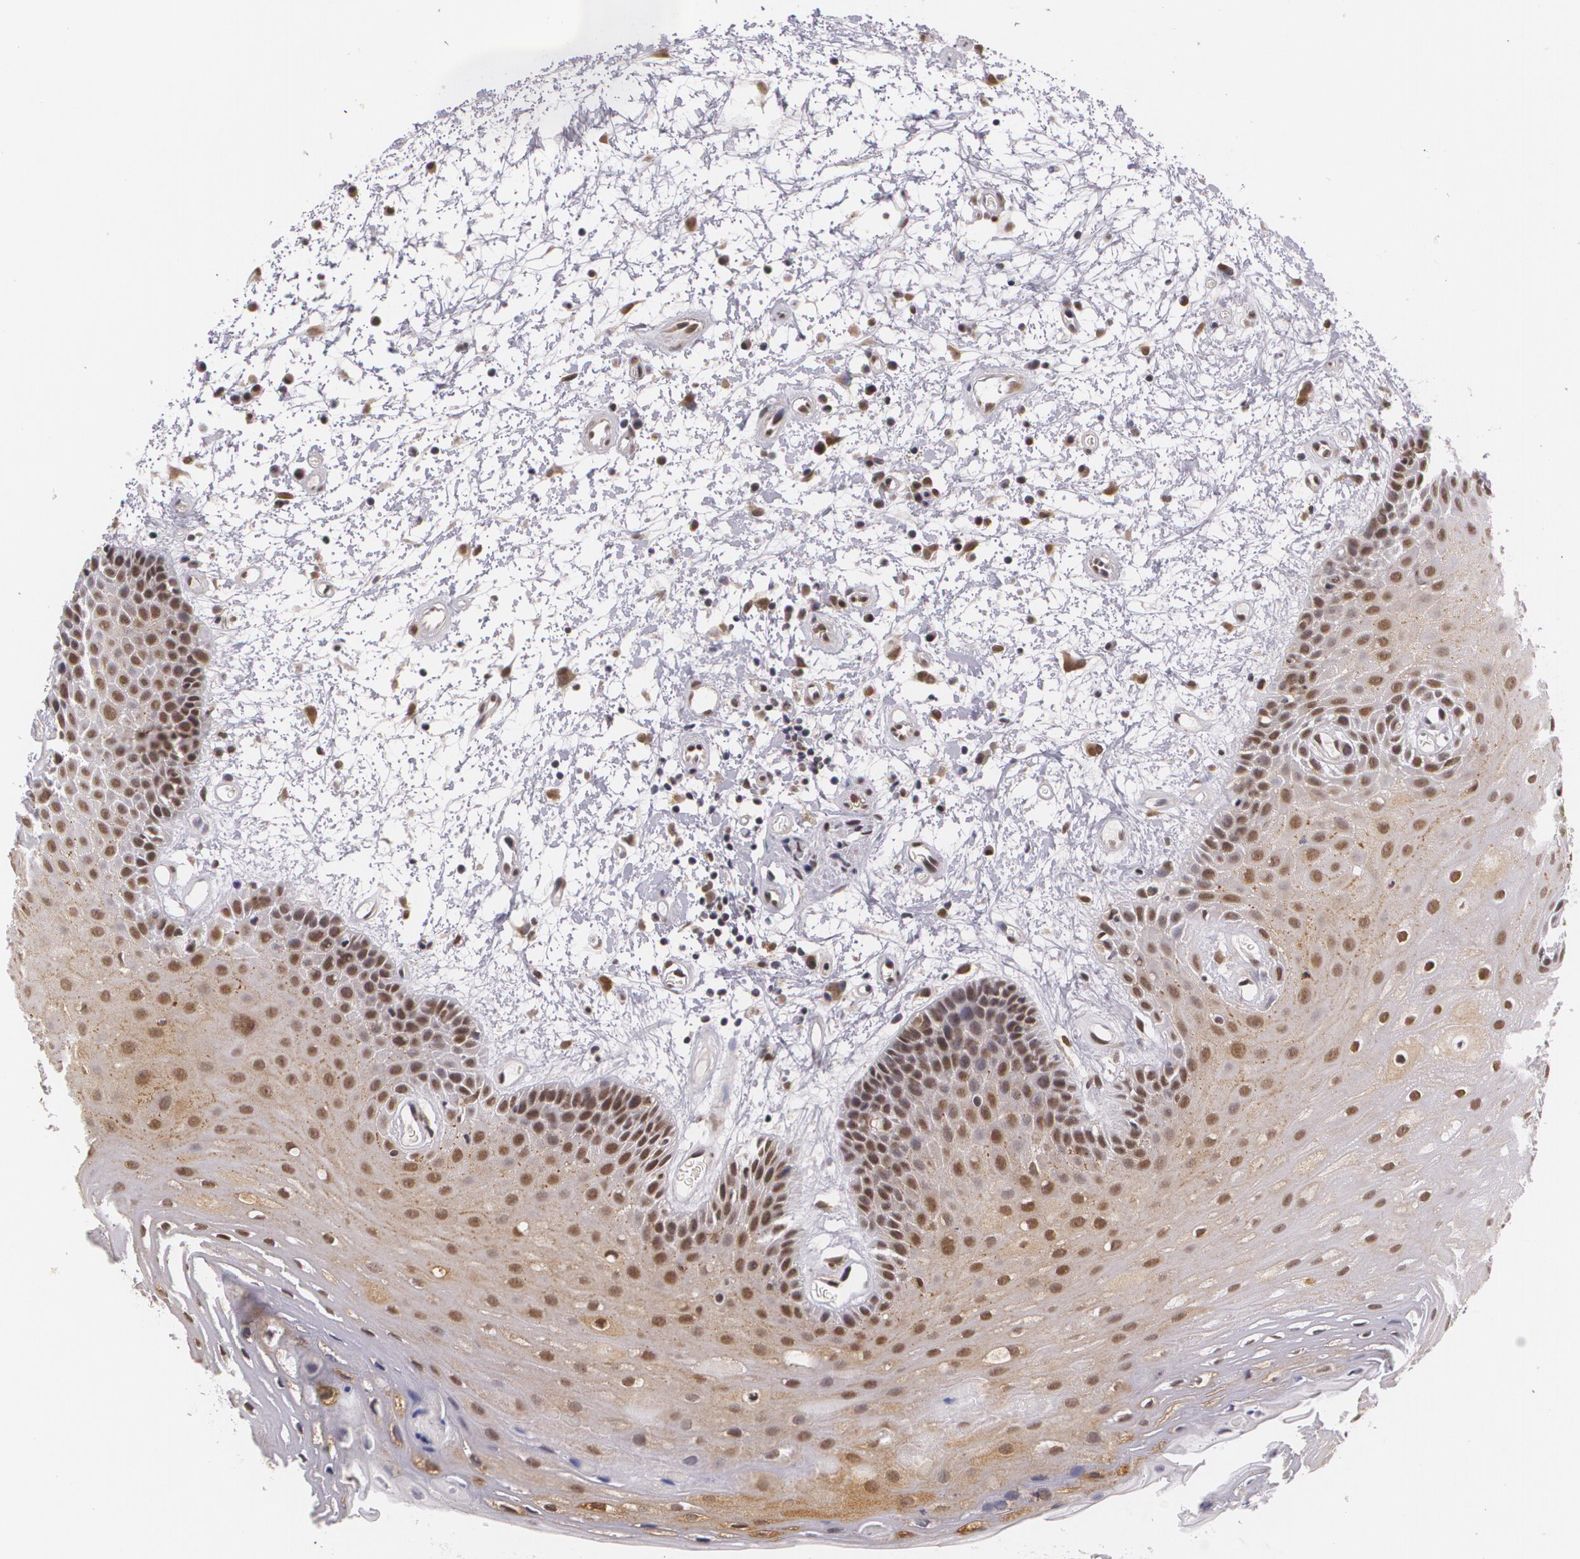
{"staining": {"intensity": "moderate", "quantity": ">75%", "location": "nuclear"}, "tissue": "oral mucosa", "cell_type": "Squamous epithelial cells", "image_type": "normal", "snomed": [{"axis": "morphology", "description": "Normal tissue, NOS"}, {"axis": "topography", "description": "Oral tissue"}], "caption": "High-magnification brightfield microscopy of unremarkable oral mucosa stained with DAB (brown) and counterstained with hematoxylin (blue). squamous epithelial cells exhibit moderate nuclear positivity is identified in about>75% of cells. The protein is stained brown, and the nuclei are stained in blue (DAB IHC with brightfield microscopy, high magnification).", "gene": "ALX1", "patient": {"sex": "female", "age": 79}}